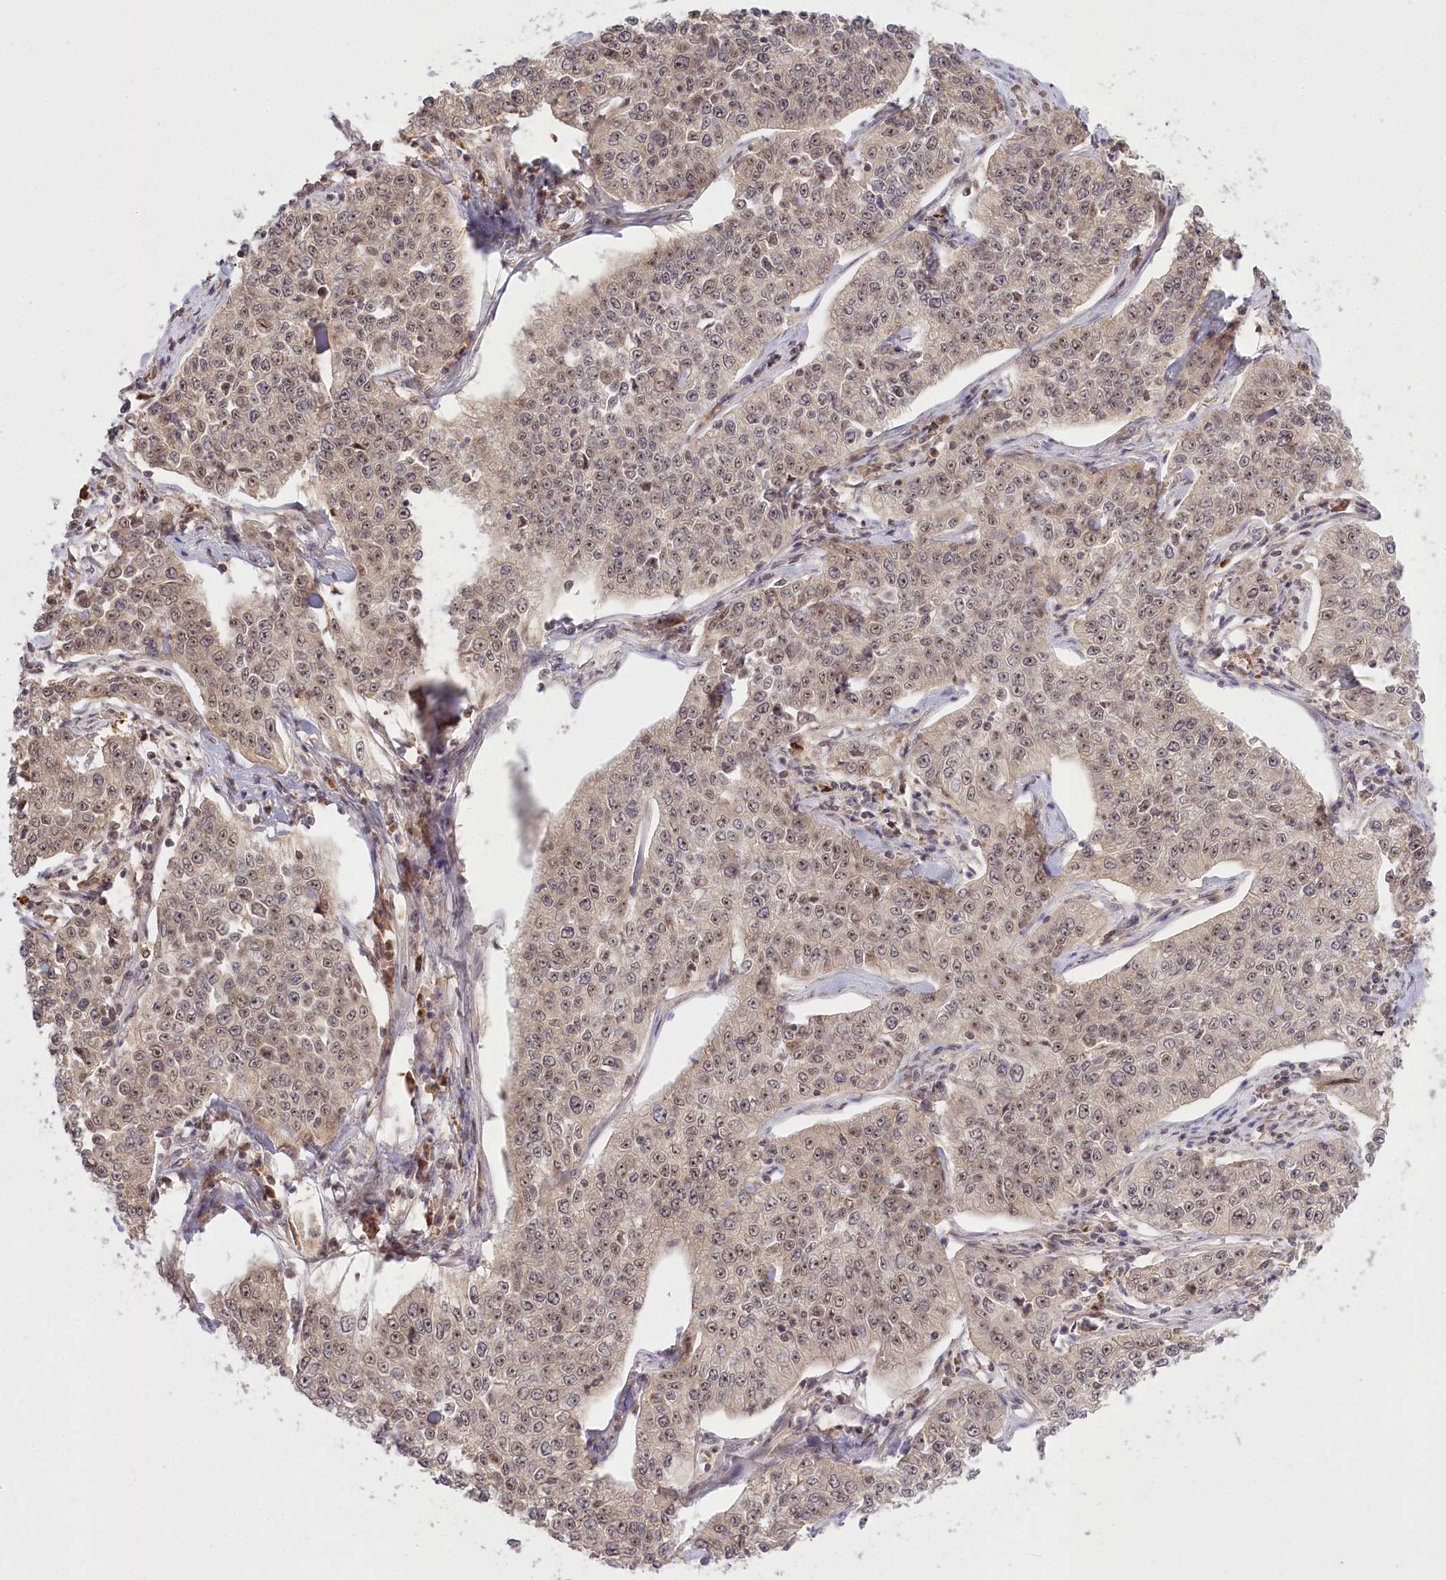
{"staining": {"intensity": "weak", "quantity": ">75%", "location": "nuclear"}, "tissue": "cervical cancer", "cell_type": "Tumor cells", "image_type": "cancer", "snomed": [{"axis": "morphology", "description": "Squamous cell carcinoma, NOS"}, {"axis": "topography", "description": "Cervix"}], "caption": "Immunohistochemistry (IHC) staining of cervical cancer, which reveals low levels of weak nuclear staining in about >75% of tumor cells indicating weak nuclear protein staining. The staining was performed using DAB (3,3'-diaminobenzidine) (brown) for protein detection and nuclei were counterstained in hematoxylin (blue).", "gene": "SERGEF", "patient": {"sex": "female", "age": 35}}